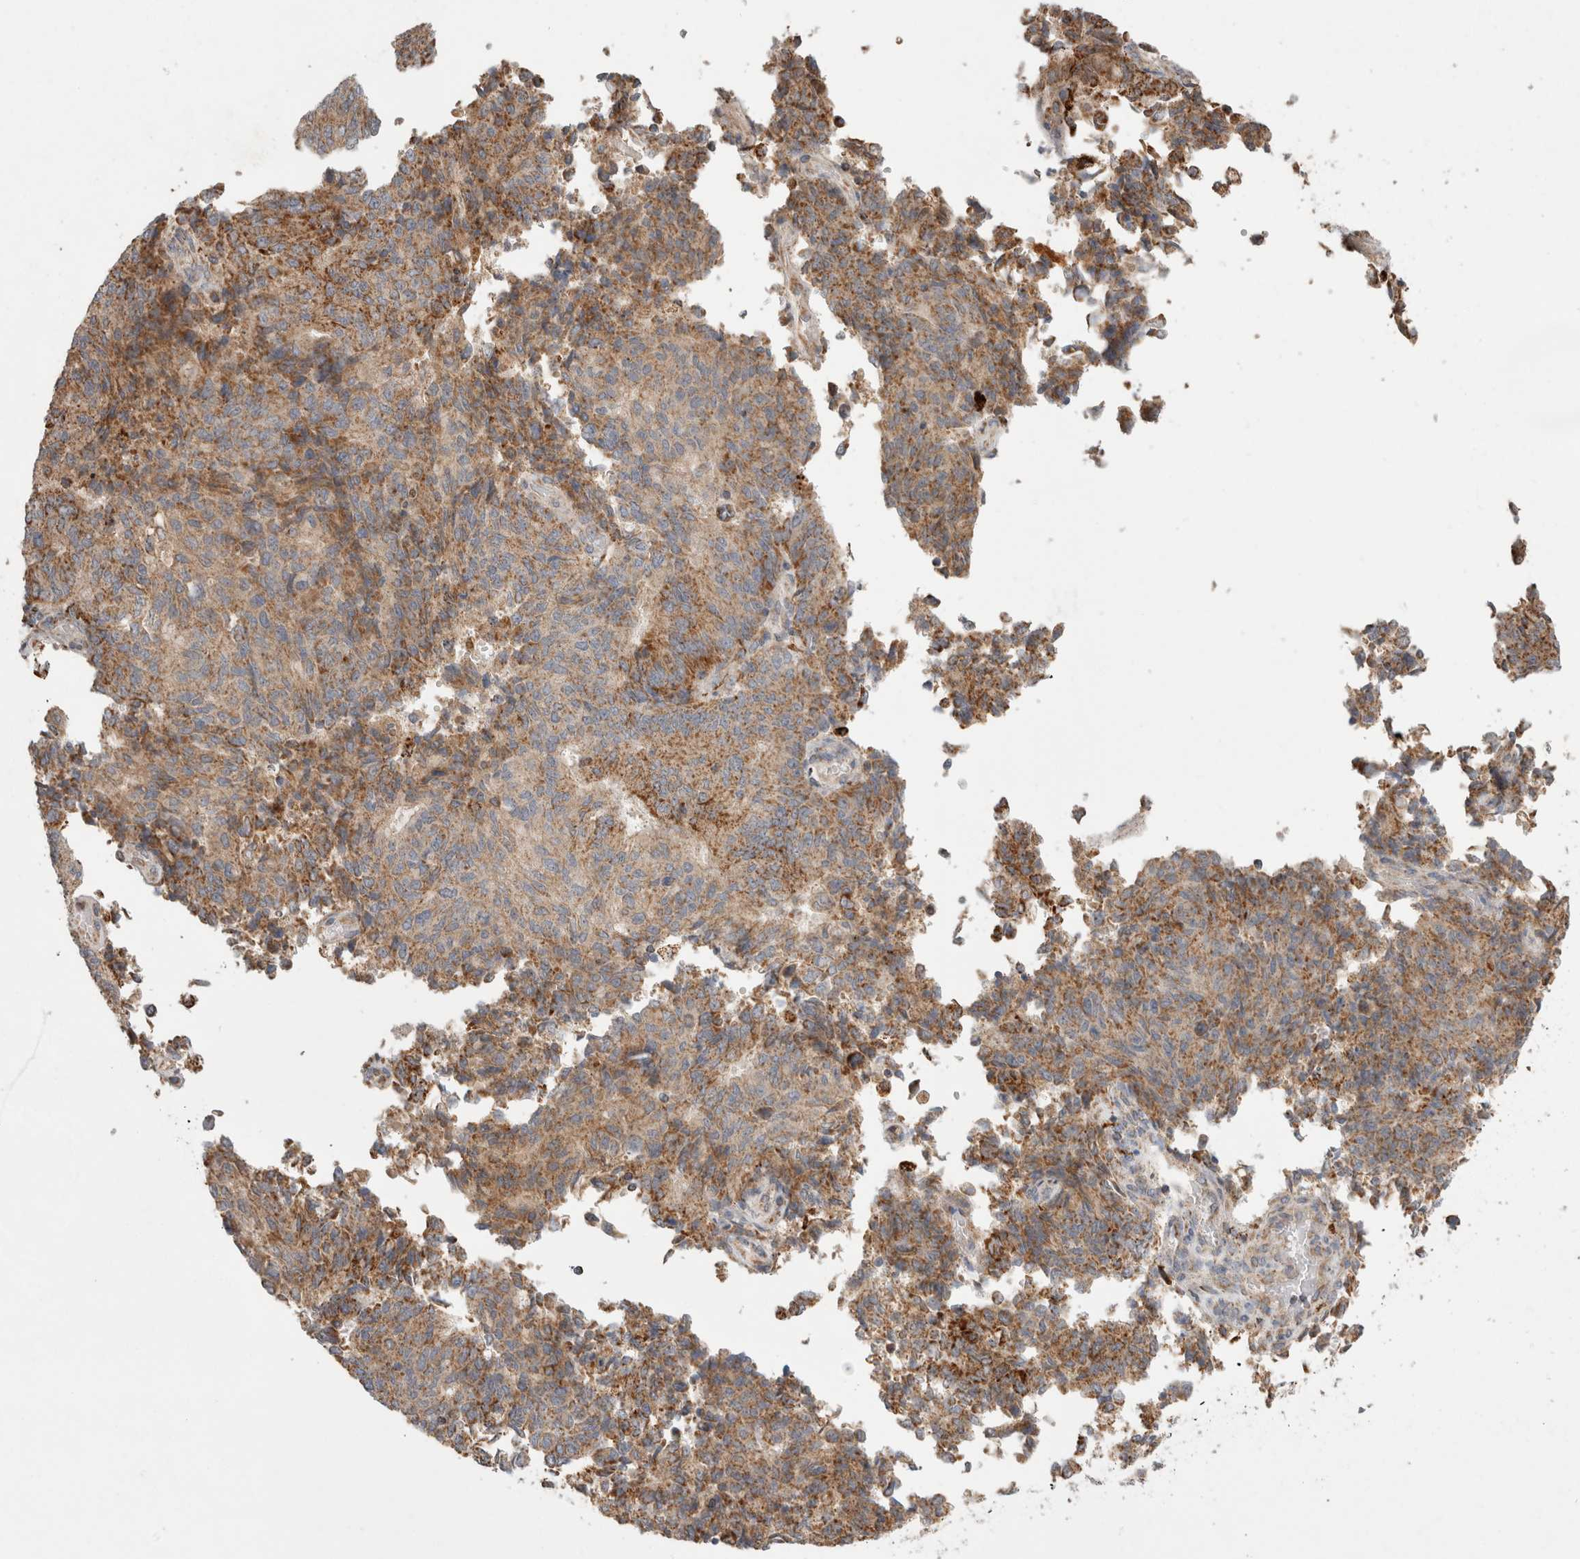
{"staining": {"intensity": "moderate", "quantity": ">75%", "location": "cytoplasmic/membranous"}, "tissue": "endometrial cancer", "cell_type": "Tumor cells", "image_type": "cancer", "snomed": [{"axis": "morphology", "description": "Adenocarcinoma, NOS"}, {"axis": "topography", "description": "Endometrium"}], "caption": "Immunohistochemistry micrograph of neoplastic tissue: endometrial cancer (adenocarcinoma) stained using IHC reveals medium levels of moderate protein expression localized specifically in the cytoplasmic/membranous of tumor cells, appearing as a cytoplasmic/membranous brown color.", "gene": "HROB", "patient": {"sex": "female", "age": 80}}